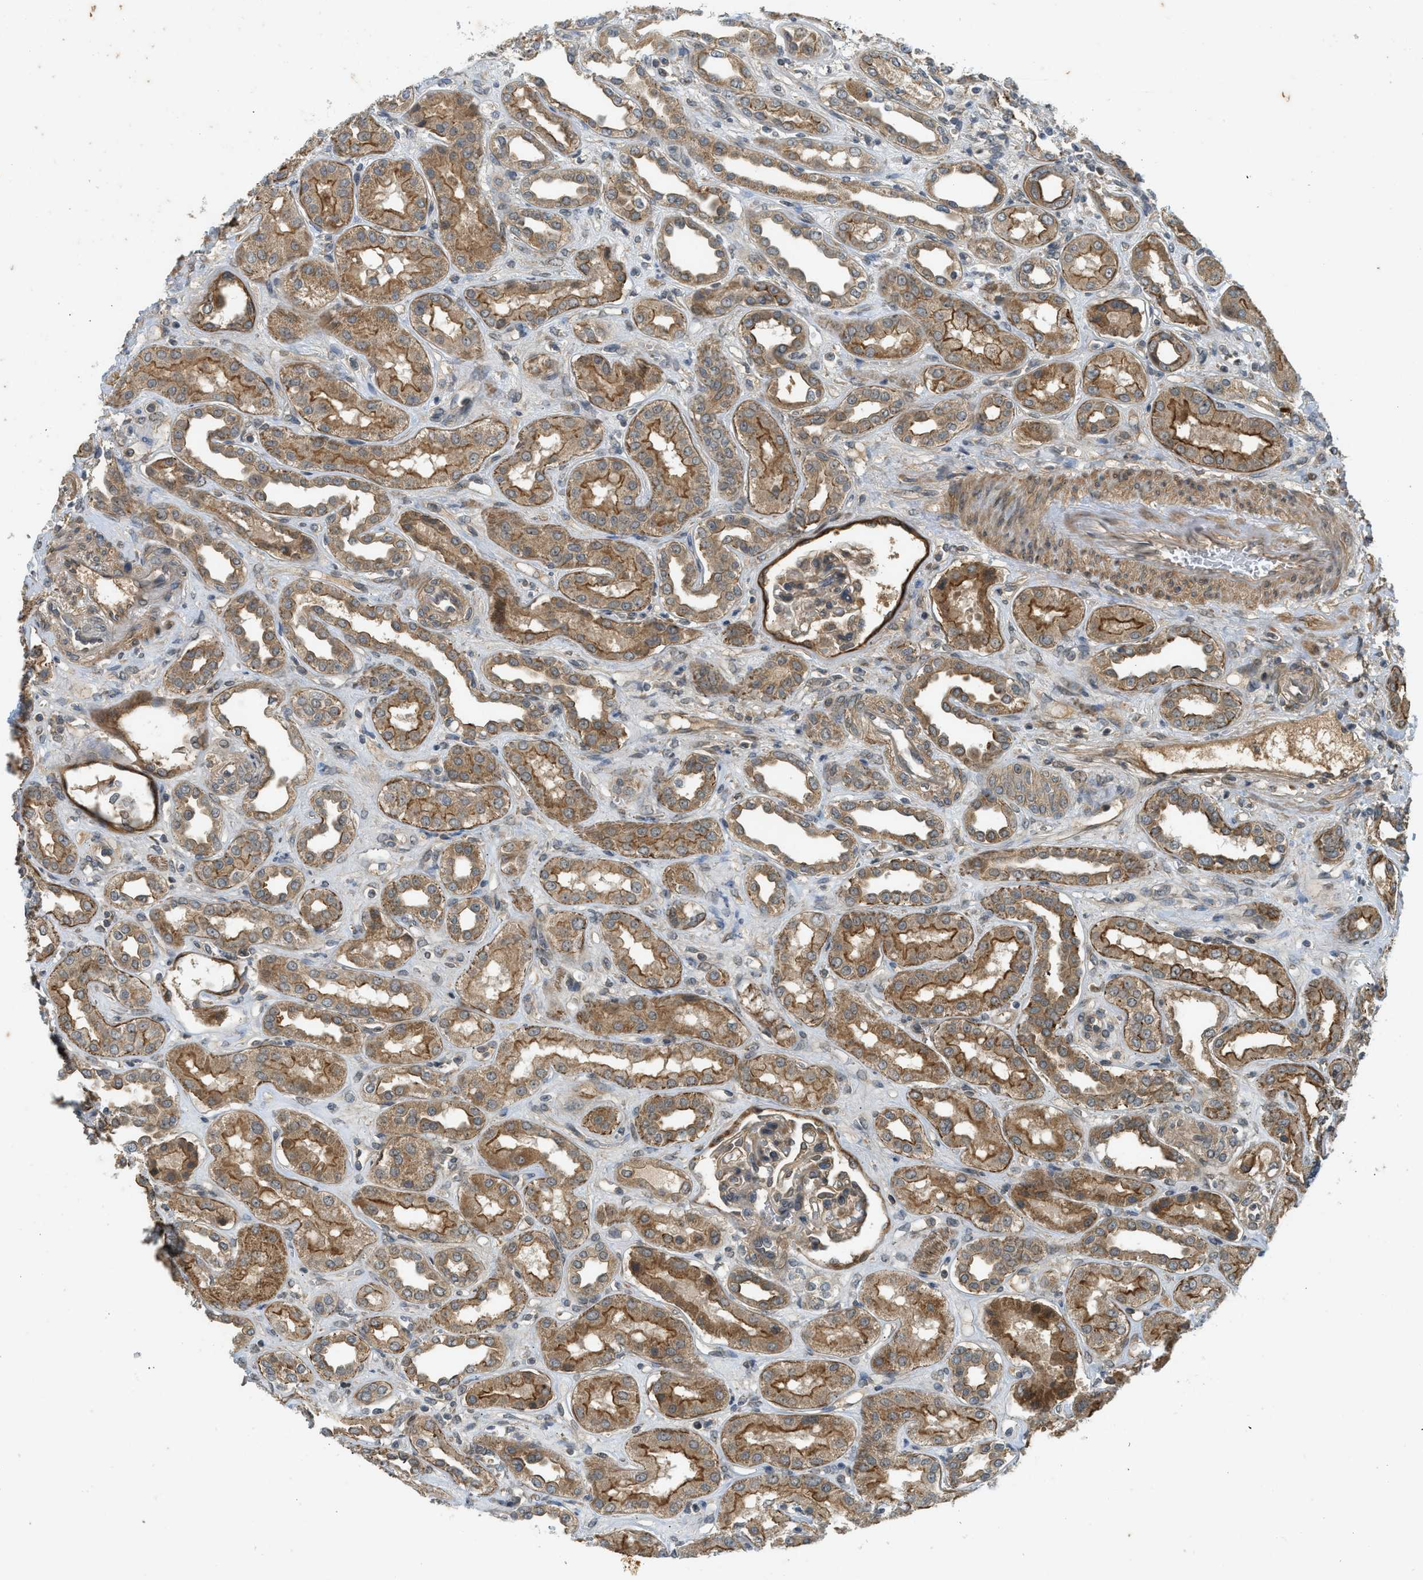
{"staining": {"intensity": "moderate", "quantity": "<25%", "location": "cytoplasmic/membranous"}, "tissue": "kidney", "cell_type": "Cells in glomeruli", "image_type": "normal", "snomed": [{"axis": "morphology", "description": "Normal tissue, NOS"}, {"axis": "topography", "description": "Kidney"}], "caption": "Protein analysis of normal kidney demonstrates moderate cytoplasmic/membranous staining in about <25% of cells in glomeruli. (IHC, brightfield microscopy, high magnification).", "gene": "ADCY8", "patient": {"sex": "male", "age": 59}}